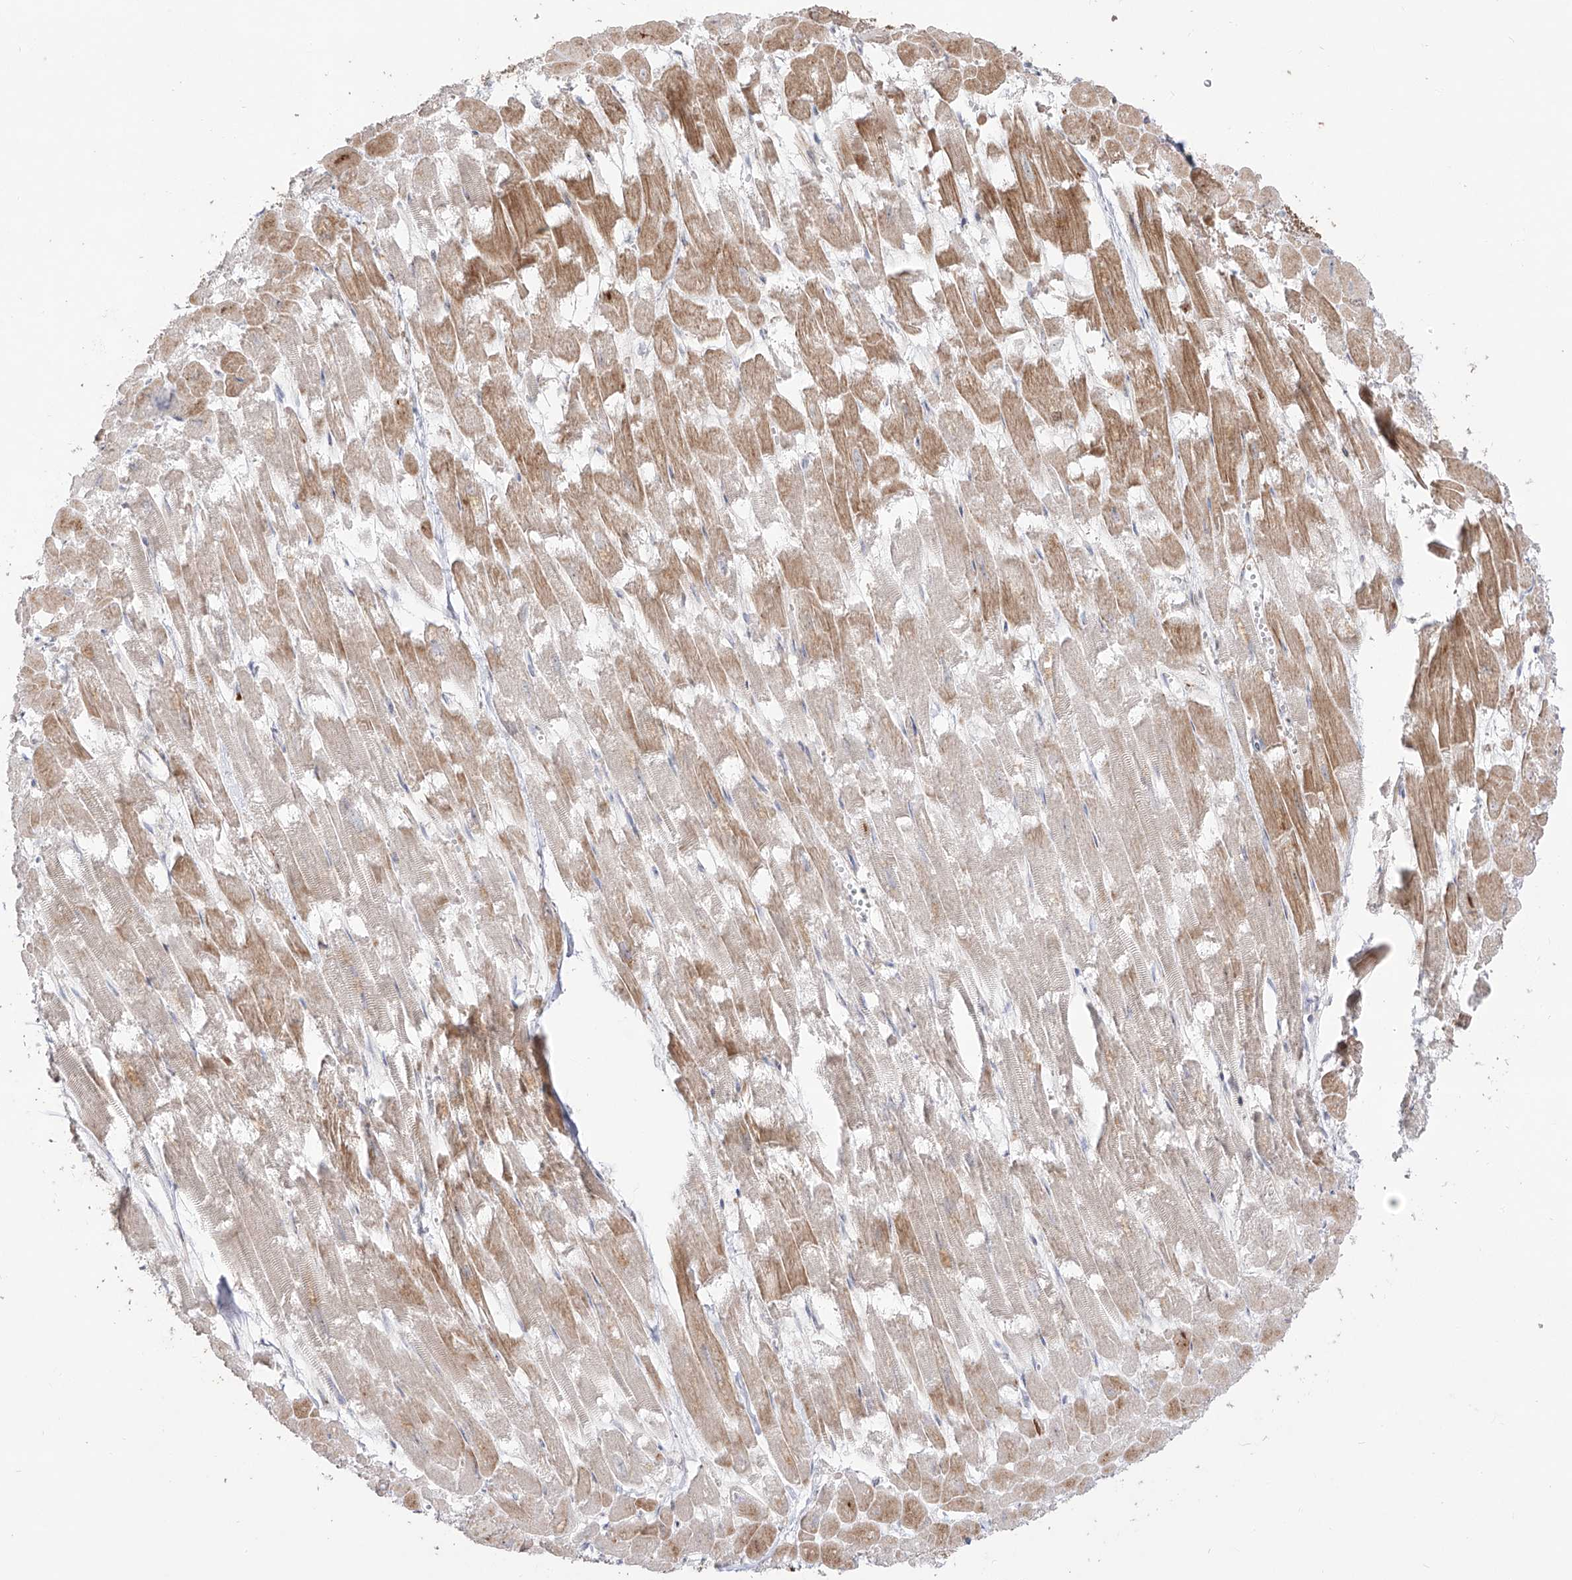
{"staining": {"intensity": "moderate", "quantity": ">75%", "location": "cytoplasmic/membranous"}, "tissue": "heart muscle", "cell_type": "Cardiomyocytes", "image_type": "normal", "snomed": [{"axis": "morphology", "description": "Normal tissue, NOS"}, {"axis": "topography", "description": "Heart"}], "caption": "Immunohistochemistry (IHC) staining of benign heart muscle, which shows medium levels of moderate cytoplasmic/membranous staining in about >75% of cardiomyocytes indicating moderate cytoplasmic/membranous protein expression. The staining was performed using DAB (brown) for protein detection and nuclei were counterstained in hematoxylin (blue).", "gene": "ZNF180", "patient": {"sex": "male", "age": 54}}